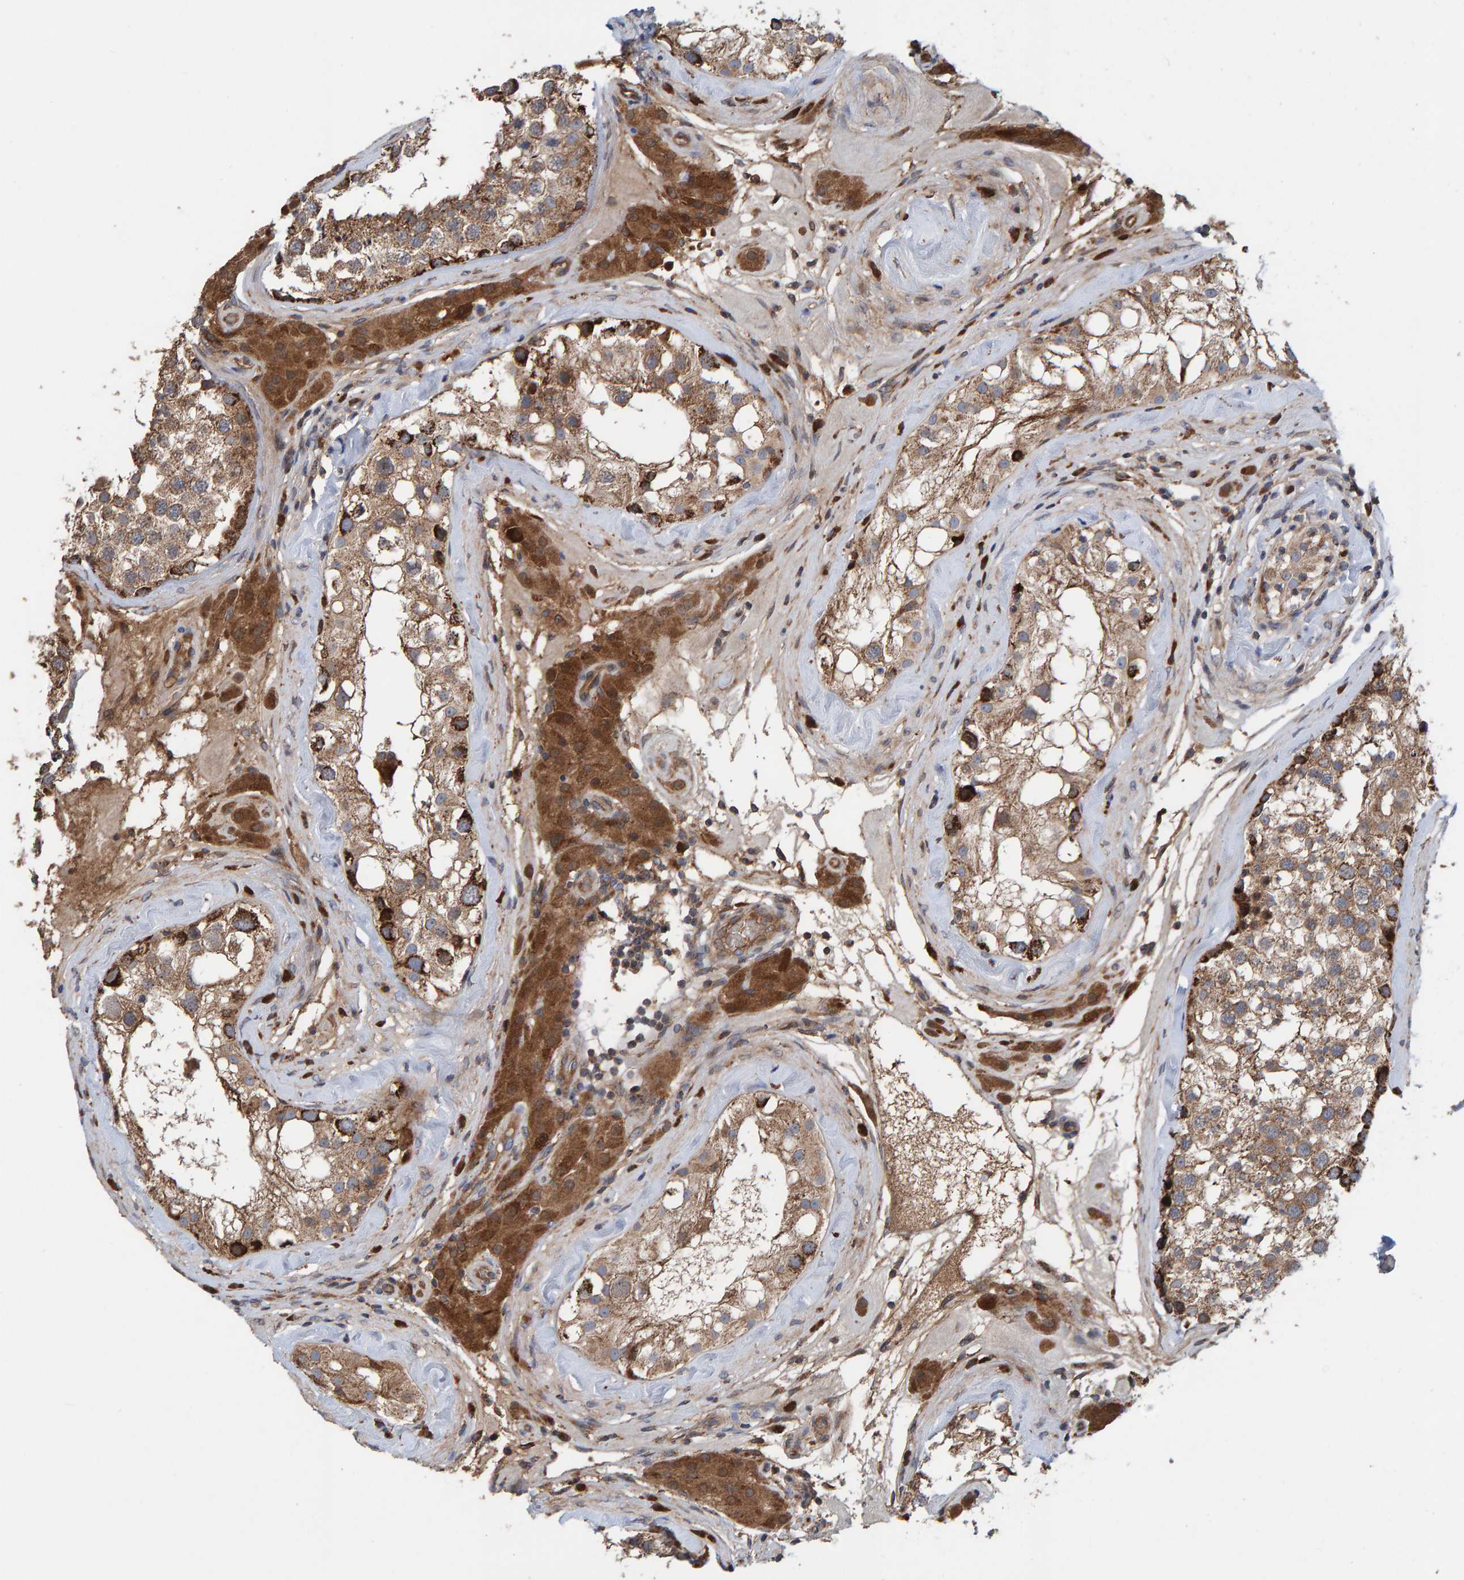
{"staining": {"intensity": "moderate", "quantity": ">75%", "location": "cytoplasmic/membranous"}, "tissue": "testis", "cell_type": "Cells in seminiferous ducts", "image_type": "normal", "snomed": [{"axis": "morphology", "description": "Normal tissue, NOS"}, {"axis": "topography", "description": "Testis"}], "caption": "This is an image of IHC staining of unremarkable testis, which shows moderate expression in the cytoplasmic/membranous of cells in seminiferous ducts.", "gene": "KIAA0753", "patient": {"sex": "male", "age": 46}}